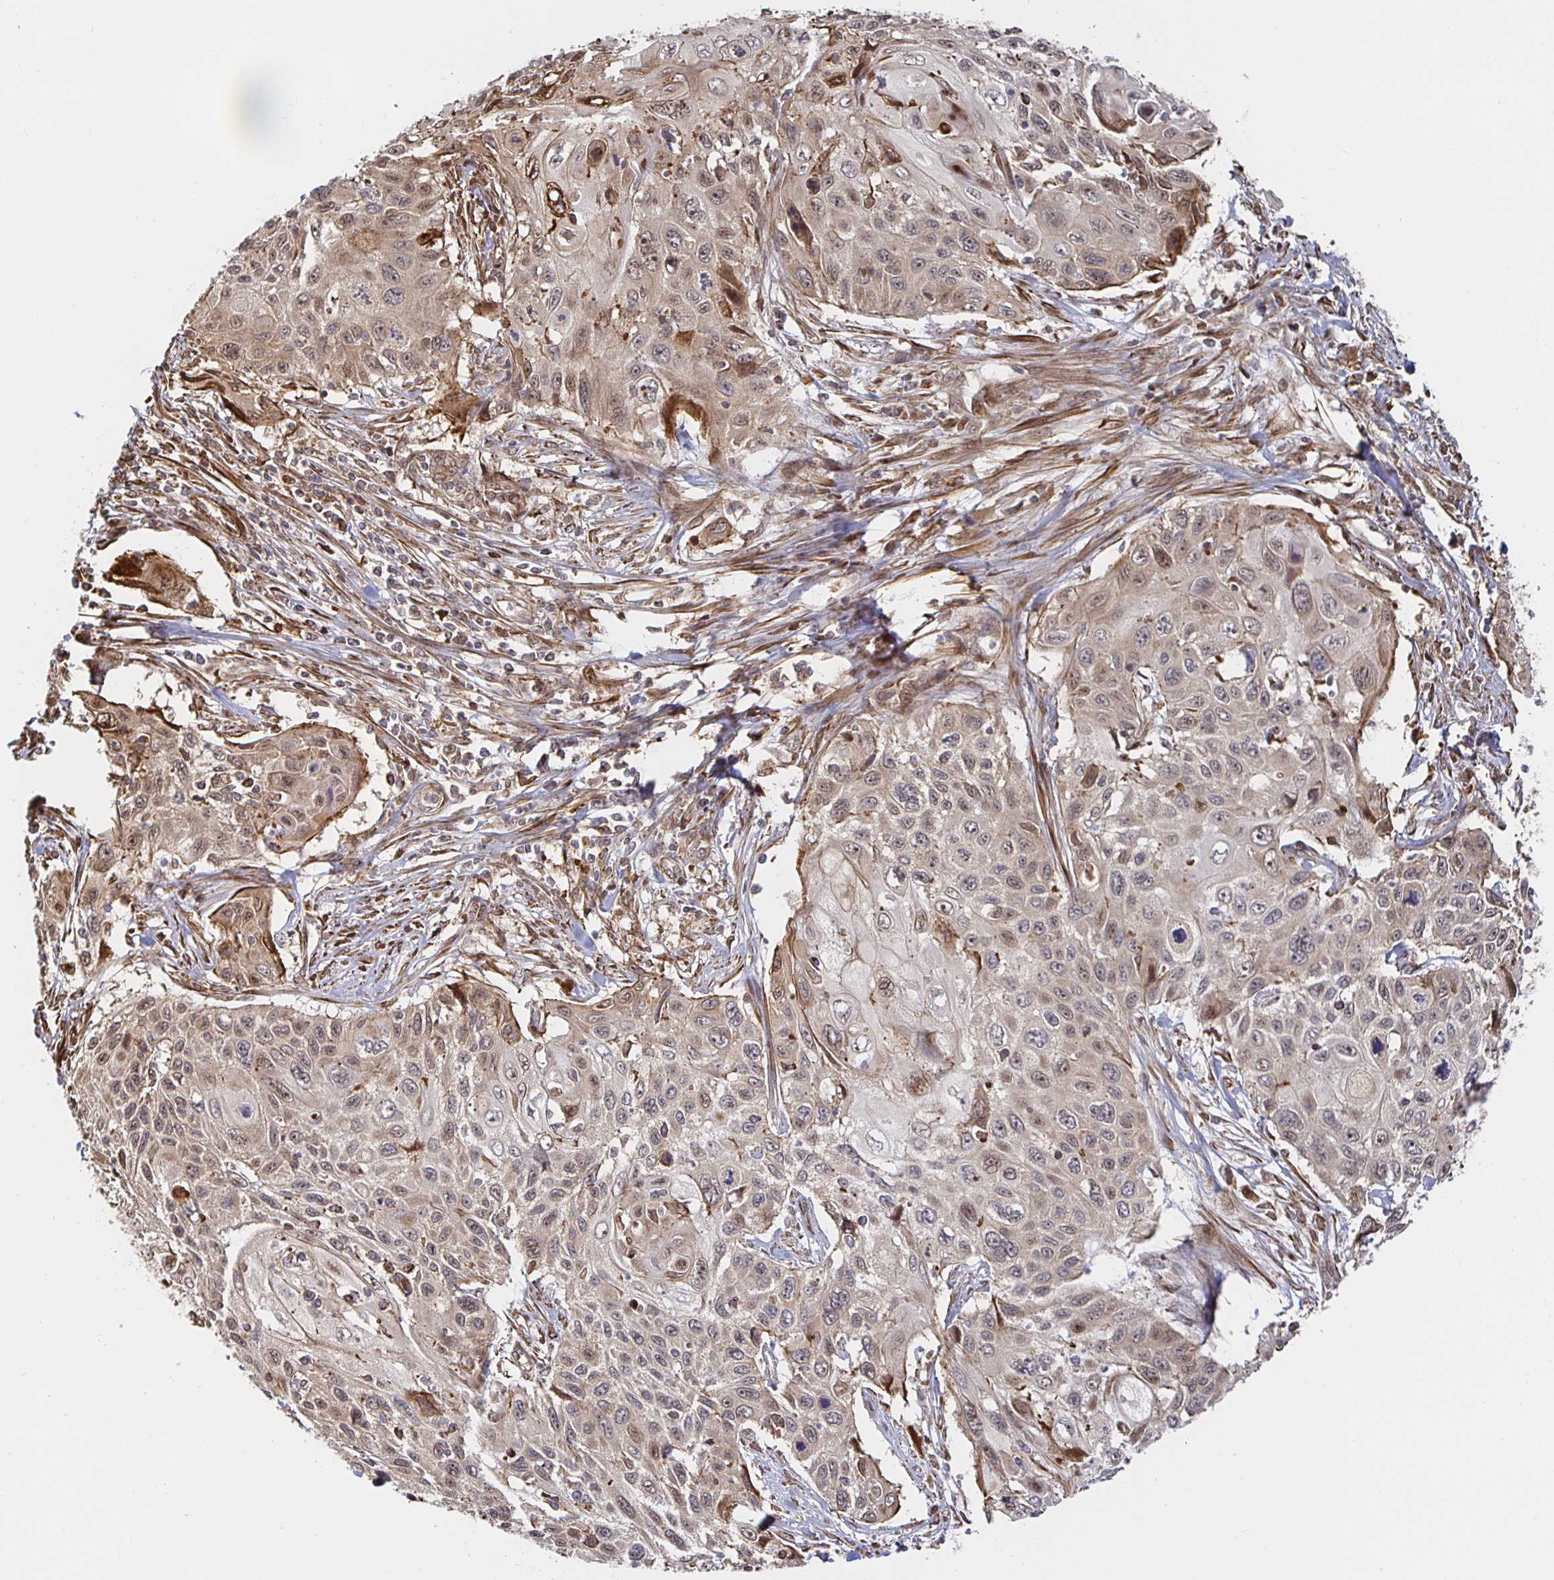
{"staining": {"intensity": "weak", "quantity": "25%-75%", "location": "cytoplasmic/membranous,nuclear"}, "tissue": "cervical cancer", "cell_type": "Tumor cells", "image_type": "cancer", "snomed": [{"axis": "morphology", "description": "Squamous cell carcinoma, NOS"}, {"axis": "topography", "description": "Cervix"}], "caption": "Human squamous cell carcinoma (cervical) stained with a brown dye displays weak cytoplasmic/membranous and nuclear positive staining in approximately 25%-75% of tumor cells.", "gene": "STRAP", "patient": {"sex": "female", "age": 70}}